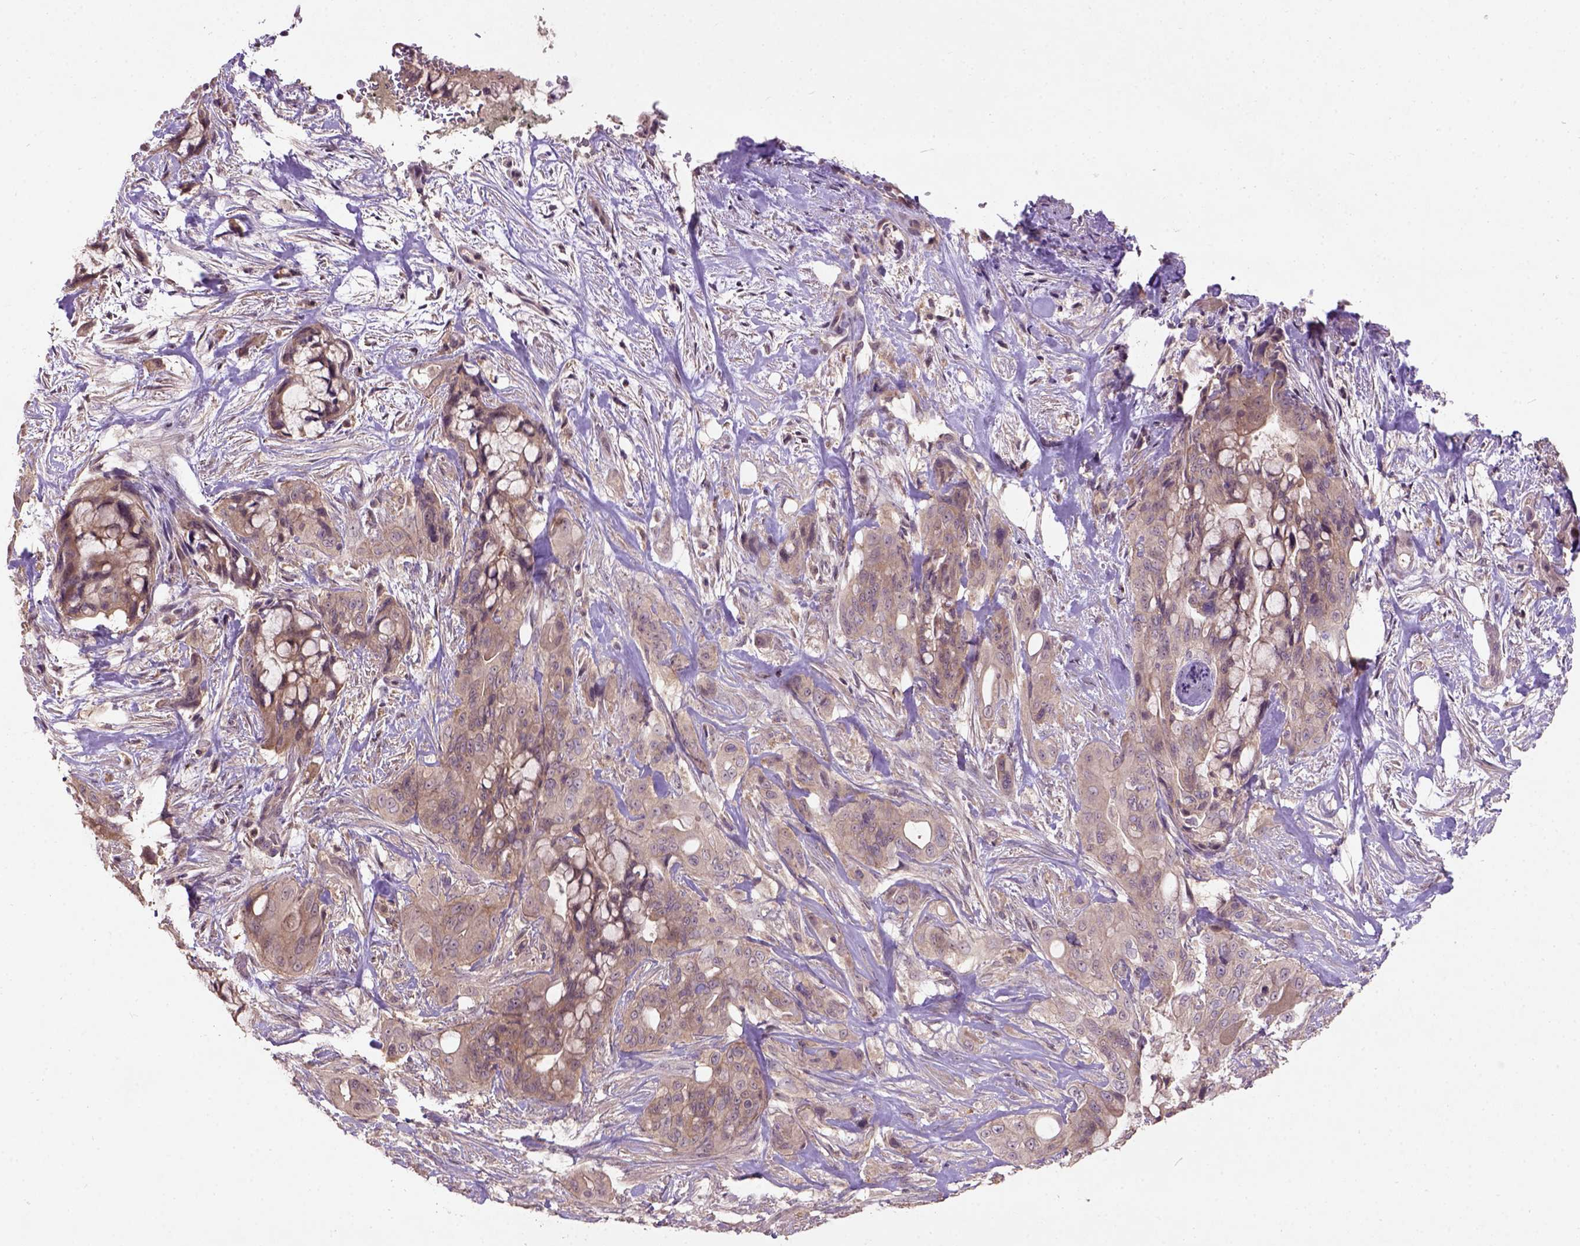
{"staining": {"intensity": "moderate", "quantity": ">75%", "location": "cytoplasmic/membranous"}, "tissue": "pancreatic cancer", "cell_type": "Tumor cells", "image_type": "cancer", "snomed": [{"axis": "morphology", "description": "Adenocarcinoma, NOS"}, {"axis": "topography", "description": "Pancreas"}], "caption": "Pancreatic adenocarcinoma stained with IHC exhibits moderate cytoplasmic/membranous expression in about >75% of tumor cells.", "gene": "KBTBD8", "patient": {"sex": "male", "age": 71}}